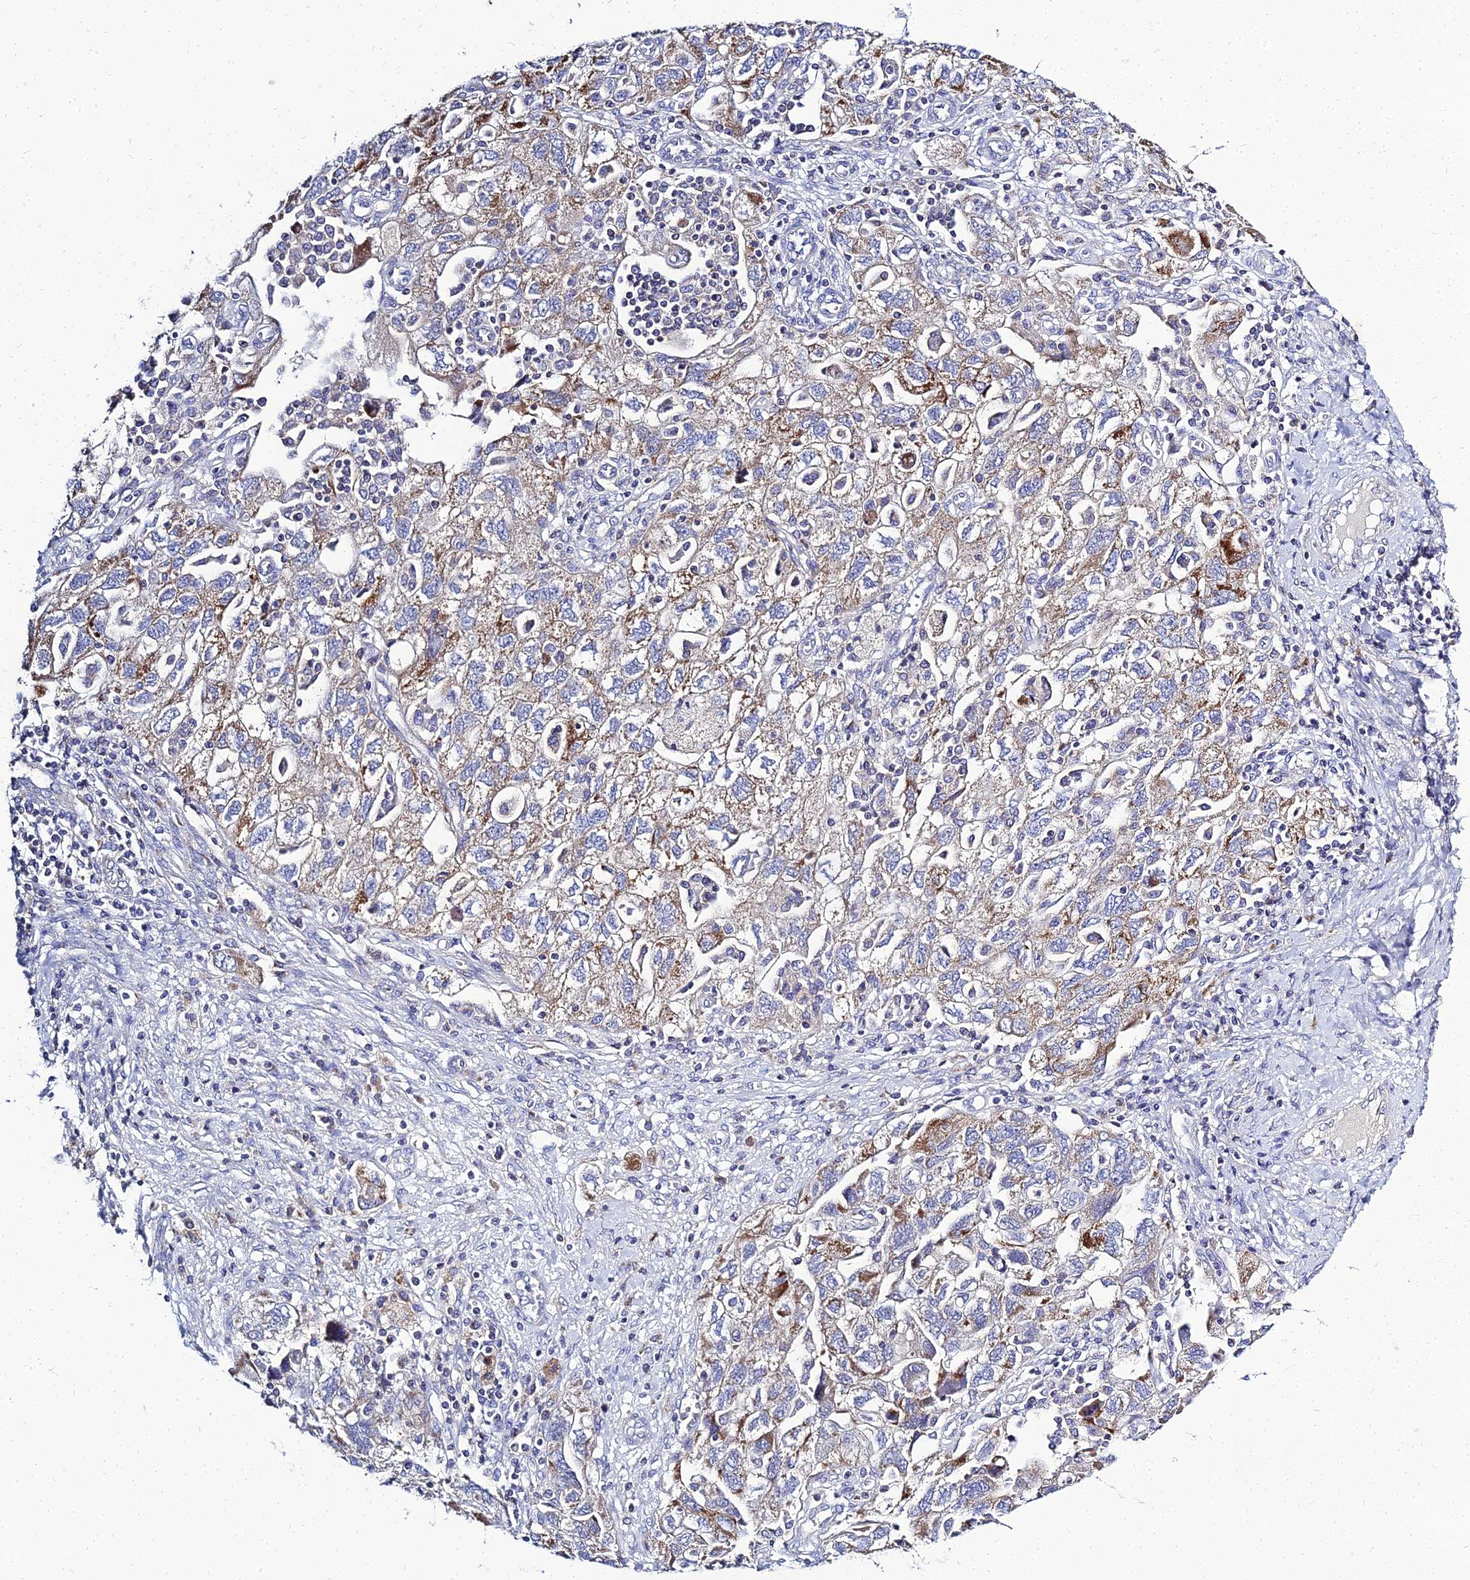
{"staining": {"intensity": "moderate", "quantity": "25%-75%", "location": "cytoplasmic/membranous"}, "tissue": "ovarian cancer", "cell_type": "Tumor cells", "image_type": "cancer", "snomed": [{"axis": "morphology", "description": "Carcinoma, NOS"}, {"axis": "morphology", "description": "Cystadenocarcinoma, serous, NOS"}, {"axis": "topography", "description": "Ovary"}], "caption": "Immunohistochemical staining of ovarian cancer (carcinoma) shows medium levels of moderate cytoplasmic/membranous protein expression in about 25%-75% of tumor cells.", "gene": "NPY", "patient": {"sex": "female", "age": 69}}